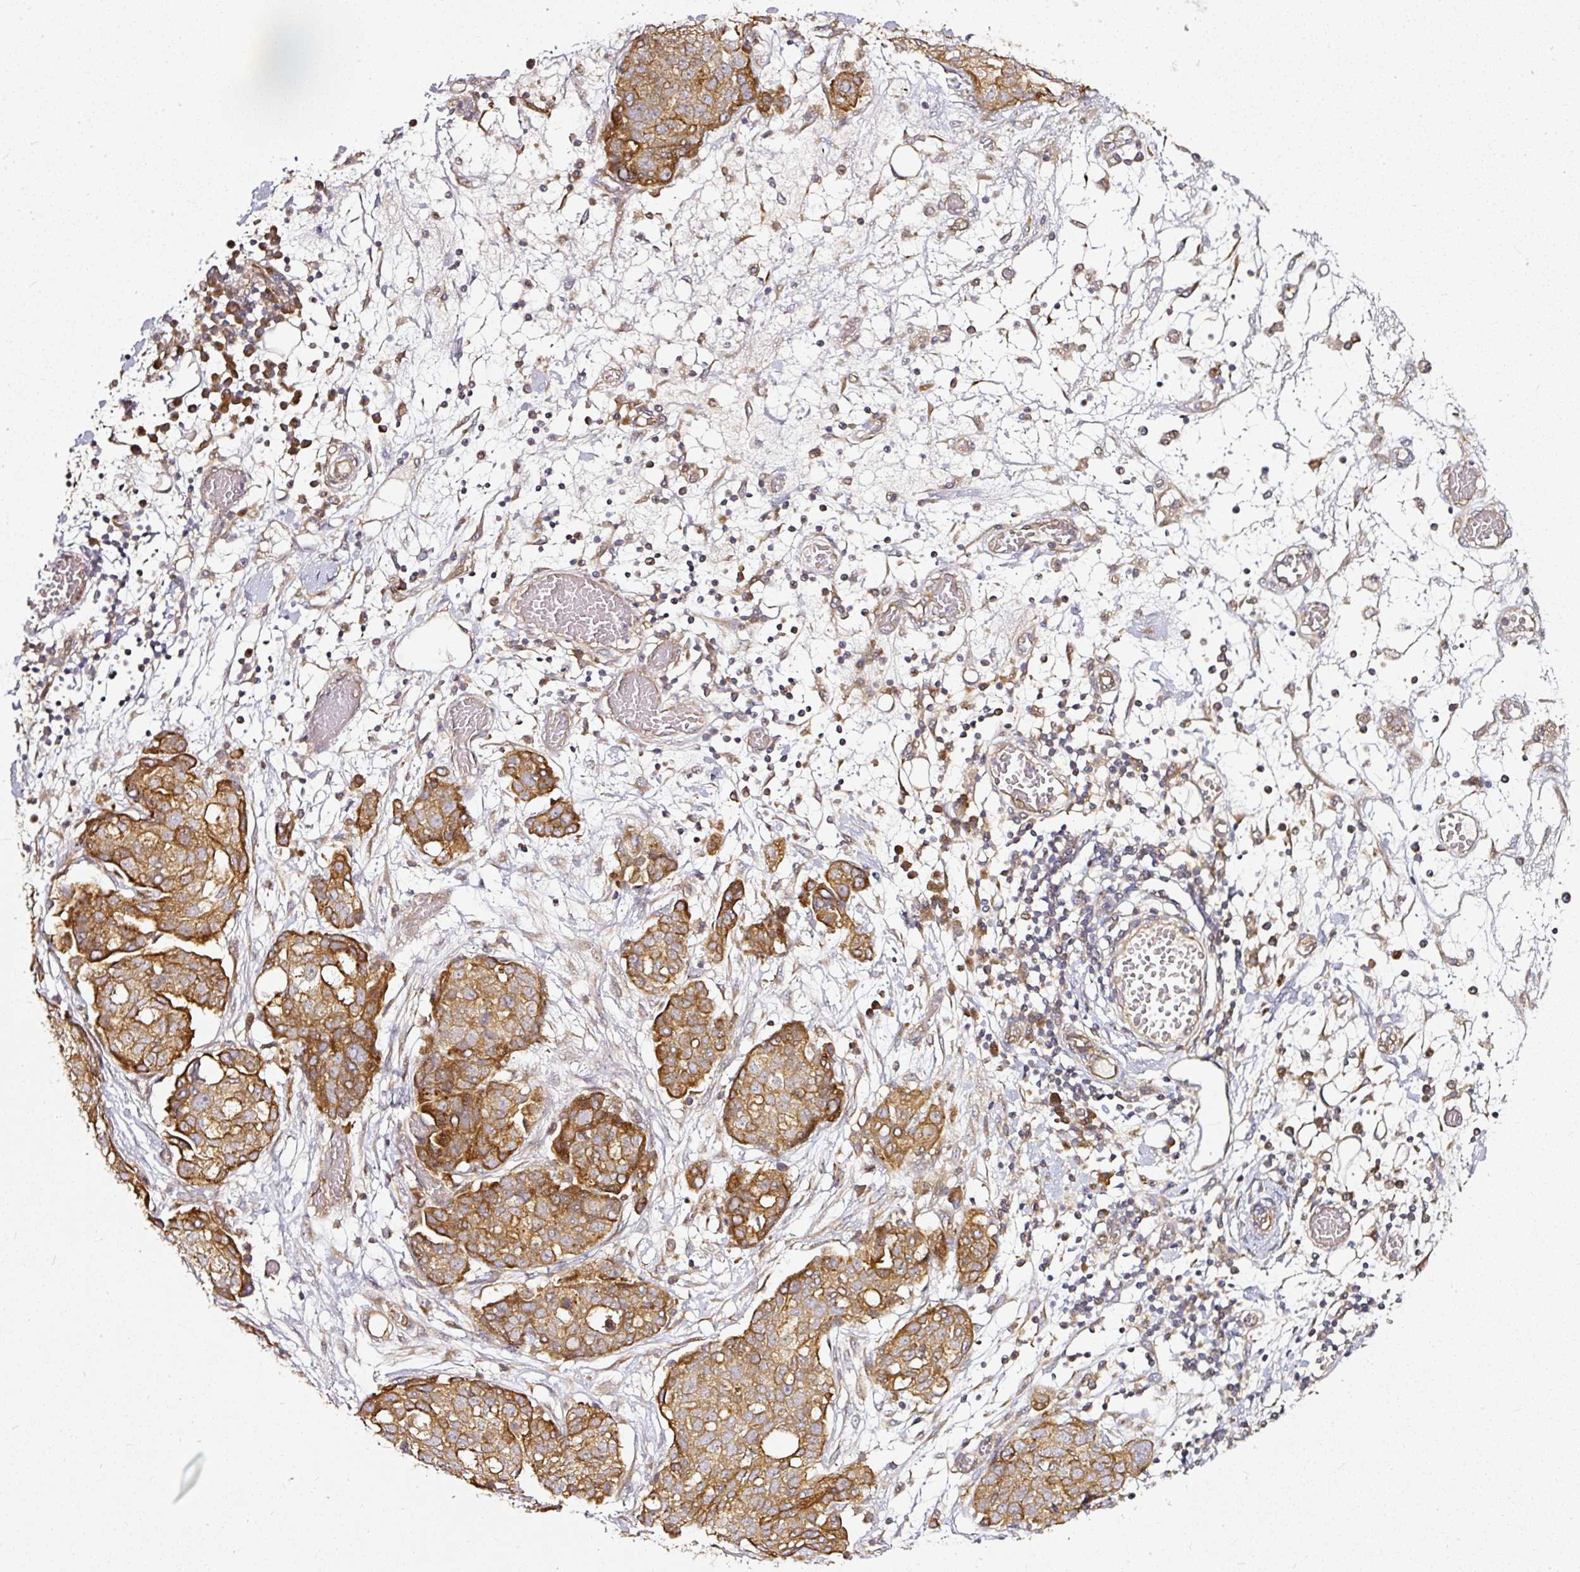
{"staining": {"intensity": "strong", "quantity": ">75%", "location": "cytoplasmic/membranous"}, "tissue": "ovarian cancer", "cell_type": "Tumor cells", "image_type": "cancer", "snomed": [{"axis": "morphology", "description": "Cystadenocarcinoma, serous, NOS"}, {"axis": "topography", "description": "Soft tissue"}, {"axis": "topography", "description": "Ovary"}], "caption": "Brown immunohistochemical staining in ovarian cancer (serous cystadenocarcinoma) exhibits strong cytoplasmic/membranous staining in about >75% of tumor cells.", "gene": "MIF4GD", "patient": {"sex": "female", "age": 57}}